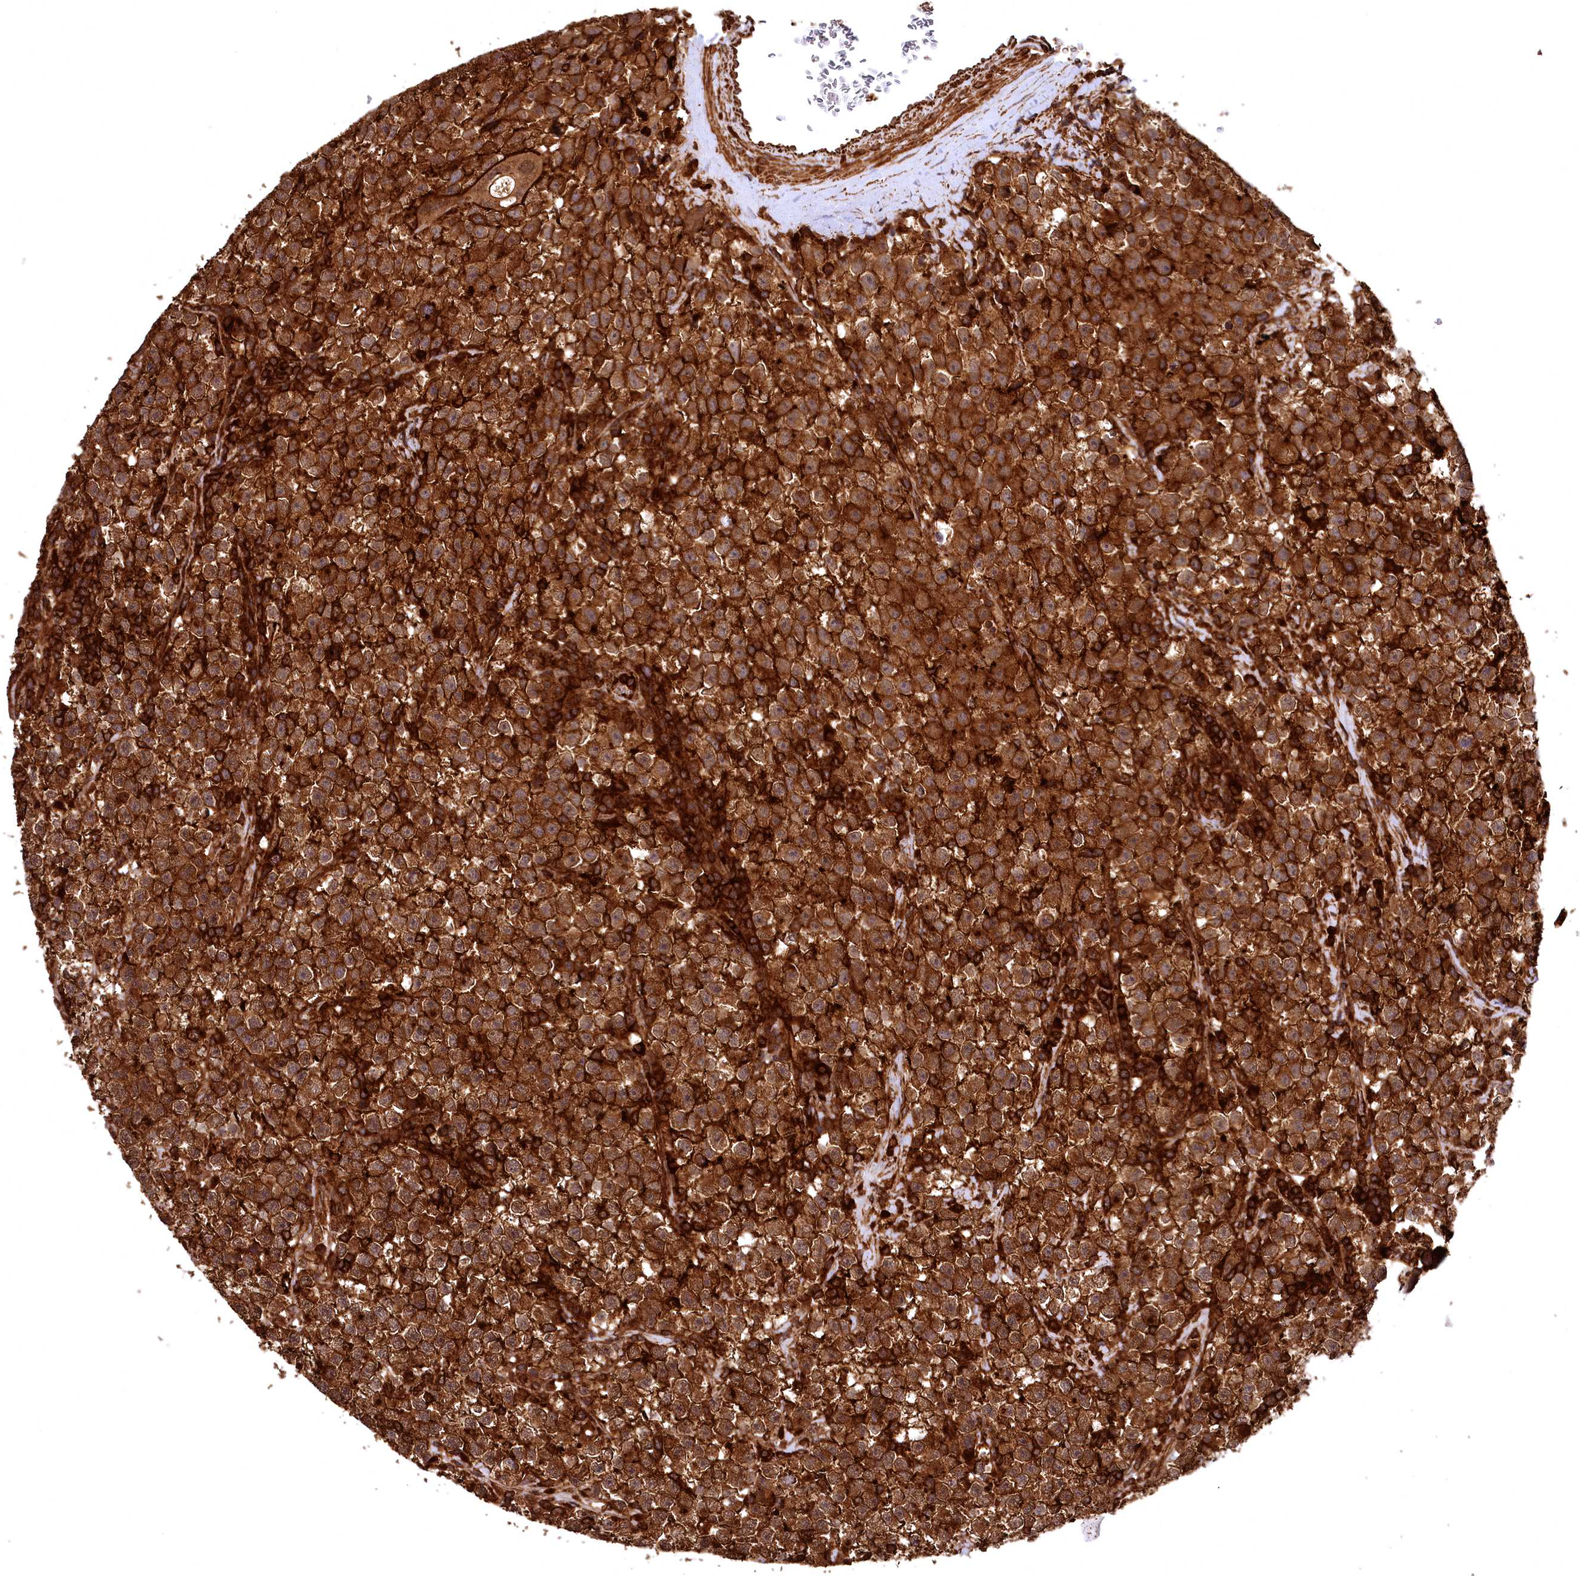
{"staining": {"intensity": "strong", "quantity": ">75%", "location": "cytoplasmic/membranous"}, "tissue": "testis cancer", "cell_type": "Tumor cells", "image_type": "cancer", "snomed": [{"axis": "morphology", "description": "Seminoma, NOS"}, {"axis": "topography", "description": "Testis"}], "caption": "A high amount of strong cytoplasmic/membranous expression is seen in approximately >75% of tumor cells in testis cancer (seminoma) tissue.", "gene": "STUB1", "patient": {"sex": "male", "age": 22}}